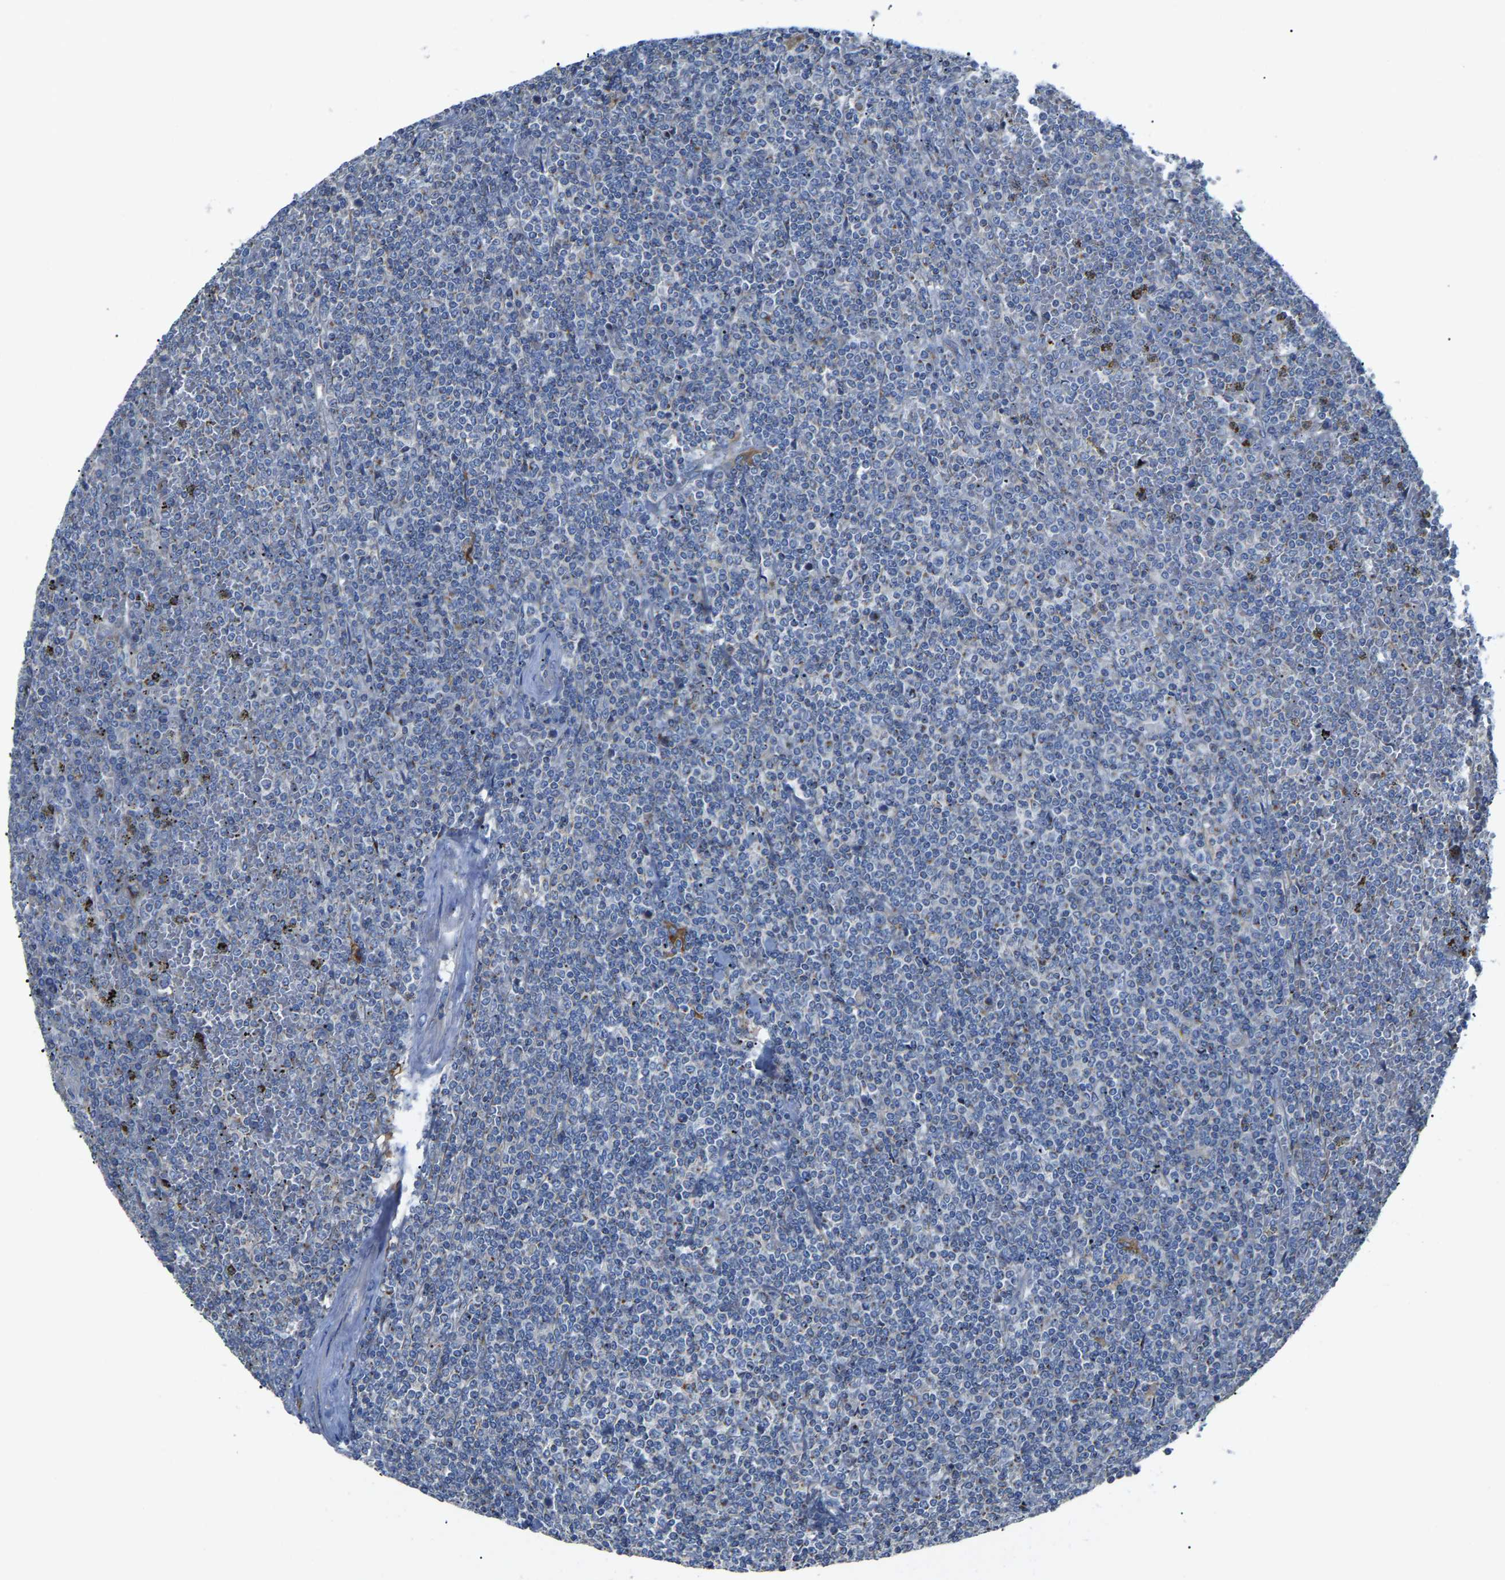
{"staining": {"intensity": "negative", "quantity": "none", "location": "none"}, "tissue": "lymphoma", "cell_type": "Tumor cells", "image_type": "cancer", "snomed": [{"axis": "morphology", "description": "Malignant lymphoma, non-Hodgkin's type, Low grade"}, {"axis": "topography", "description": "Spleen"}], "caption": "Tumor cells are negative for protein expression in human low-grade malignant lymphoma, non-Hodgkin's type.", "gene": "CANT1", "patient": {"sex": "female", "age": 19}}